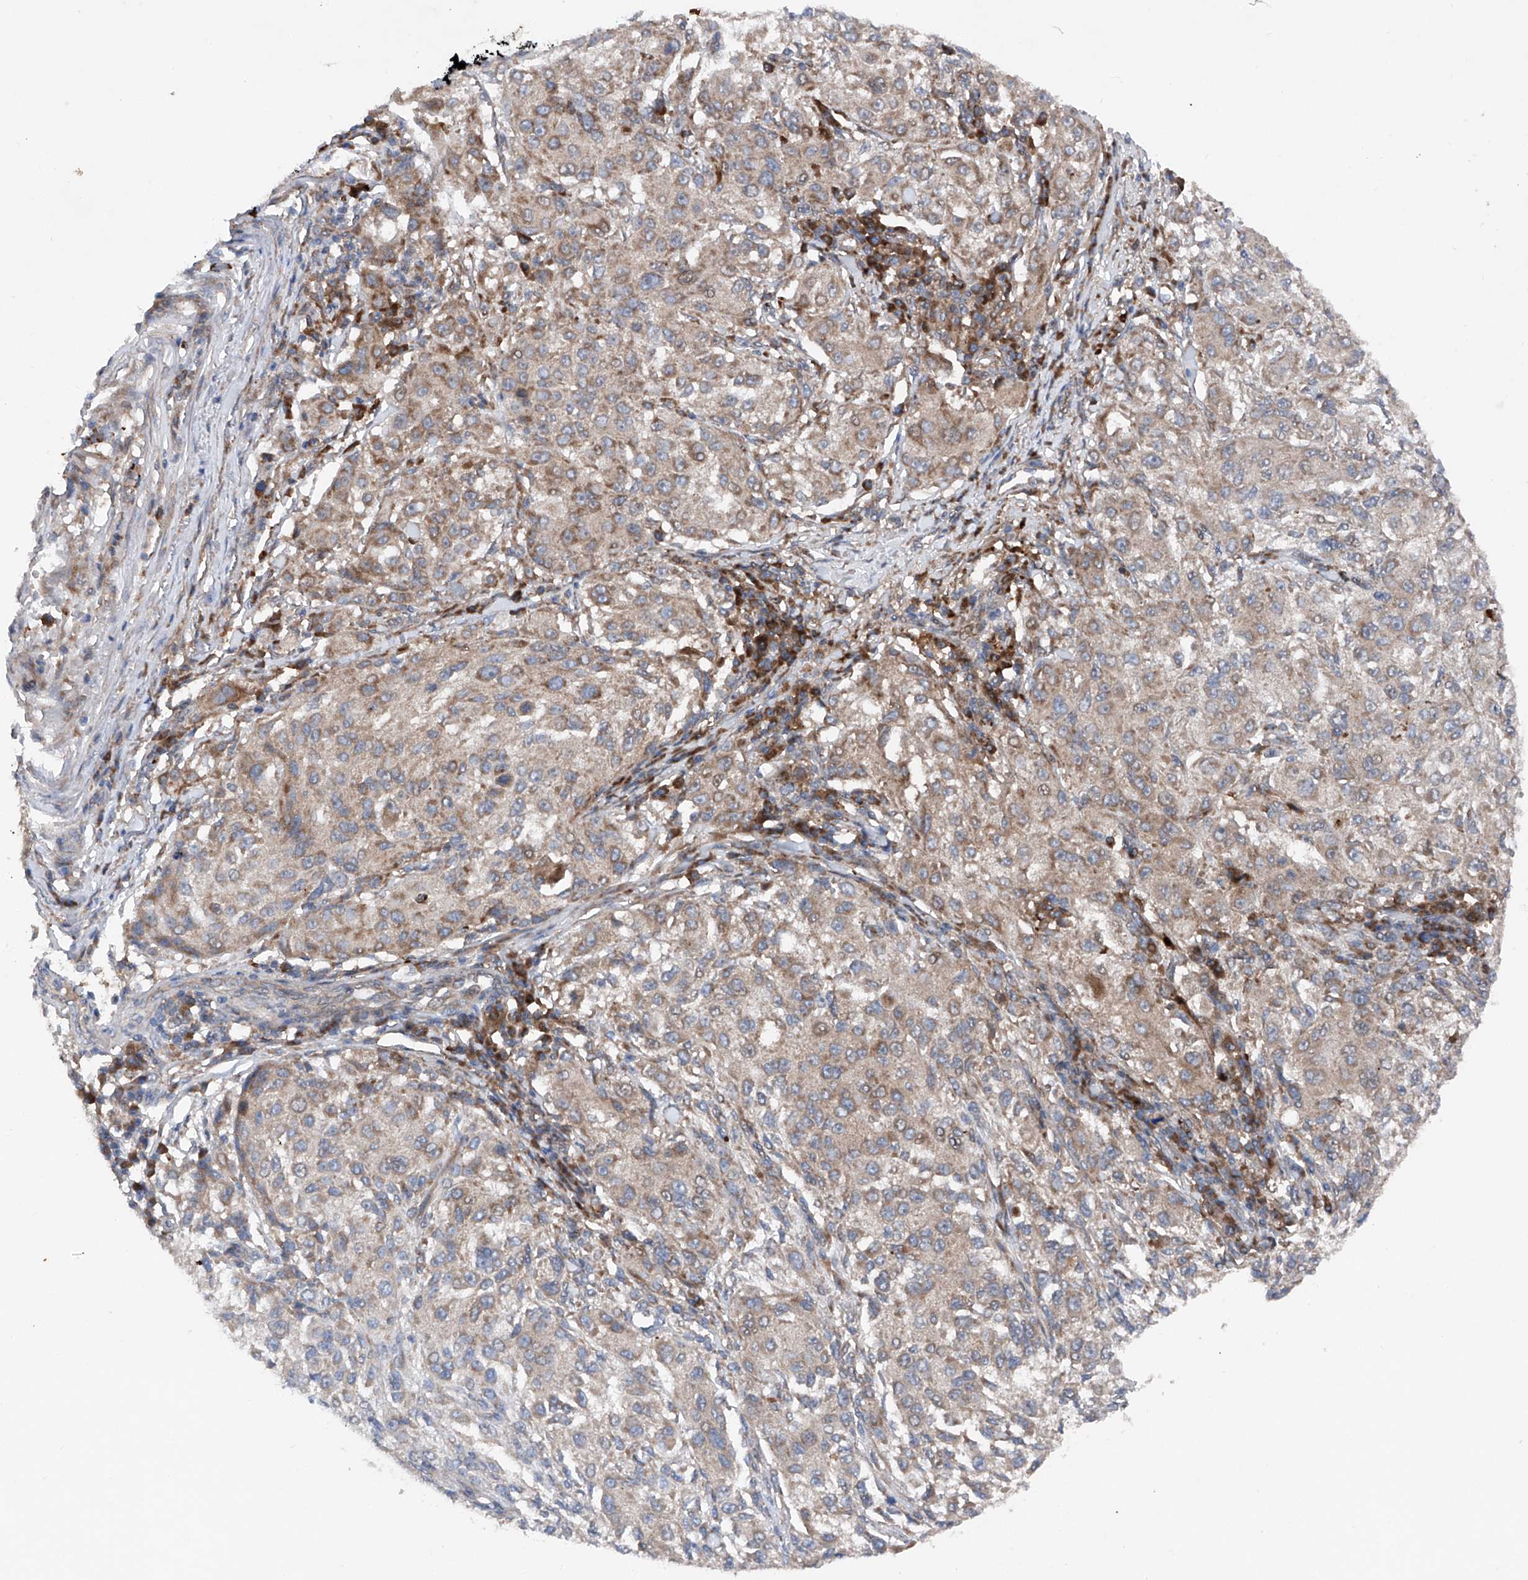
{"staining": {"intensity": "weak", "quantity": ">75%", "location": "cytoplasmic/membranous"}, "tissue": "melanoma", "cell_type": "Tumor cells", "image_type": "cancer", "snomed": [{"axis": "morphology", "description": "Necrosis, NOS"}, {"axis": "morphology", "description": "Malignant melanoma, NOS"}, {"axis": "topography", "description": "Skin"}], "caption": "This histopathology image shows melanoma stained with immunohistochemistry (IHC) to label a protein in brown. The cytoplasmic/membranous of tumor cells show weak positivity for the protein. Nuclei are counter-stained blue.", "gene": "DAD1", "patient": {"sex": "female", "age": 87}}